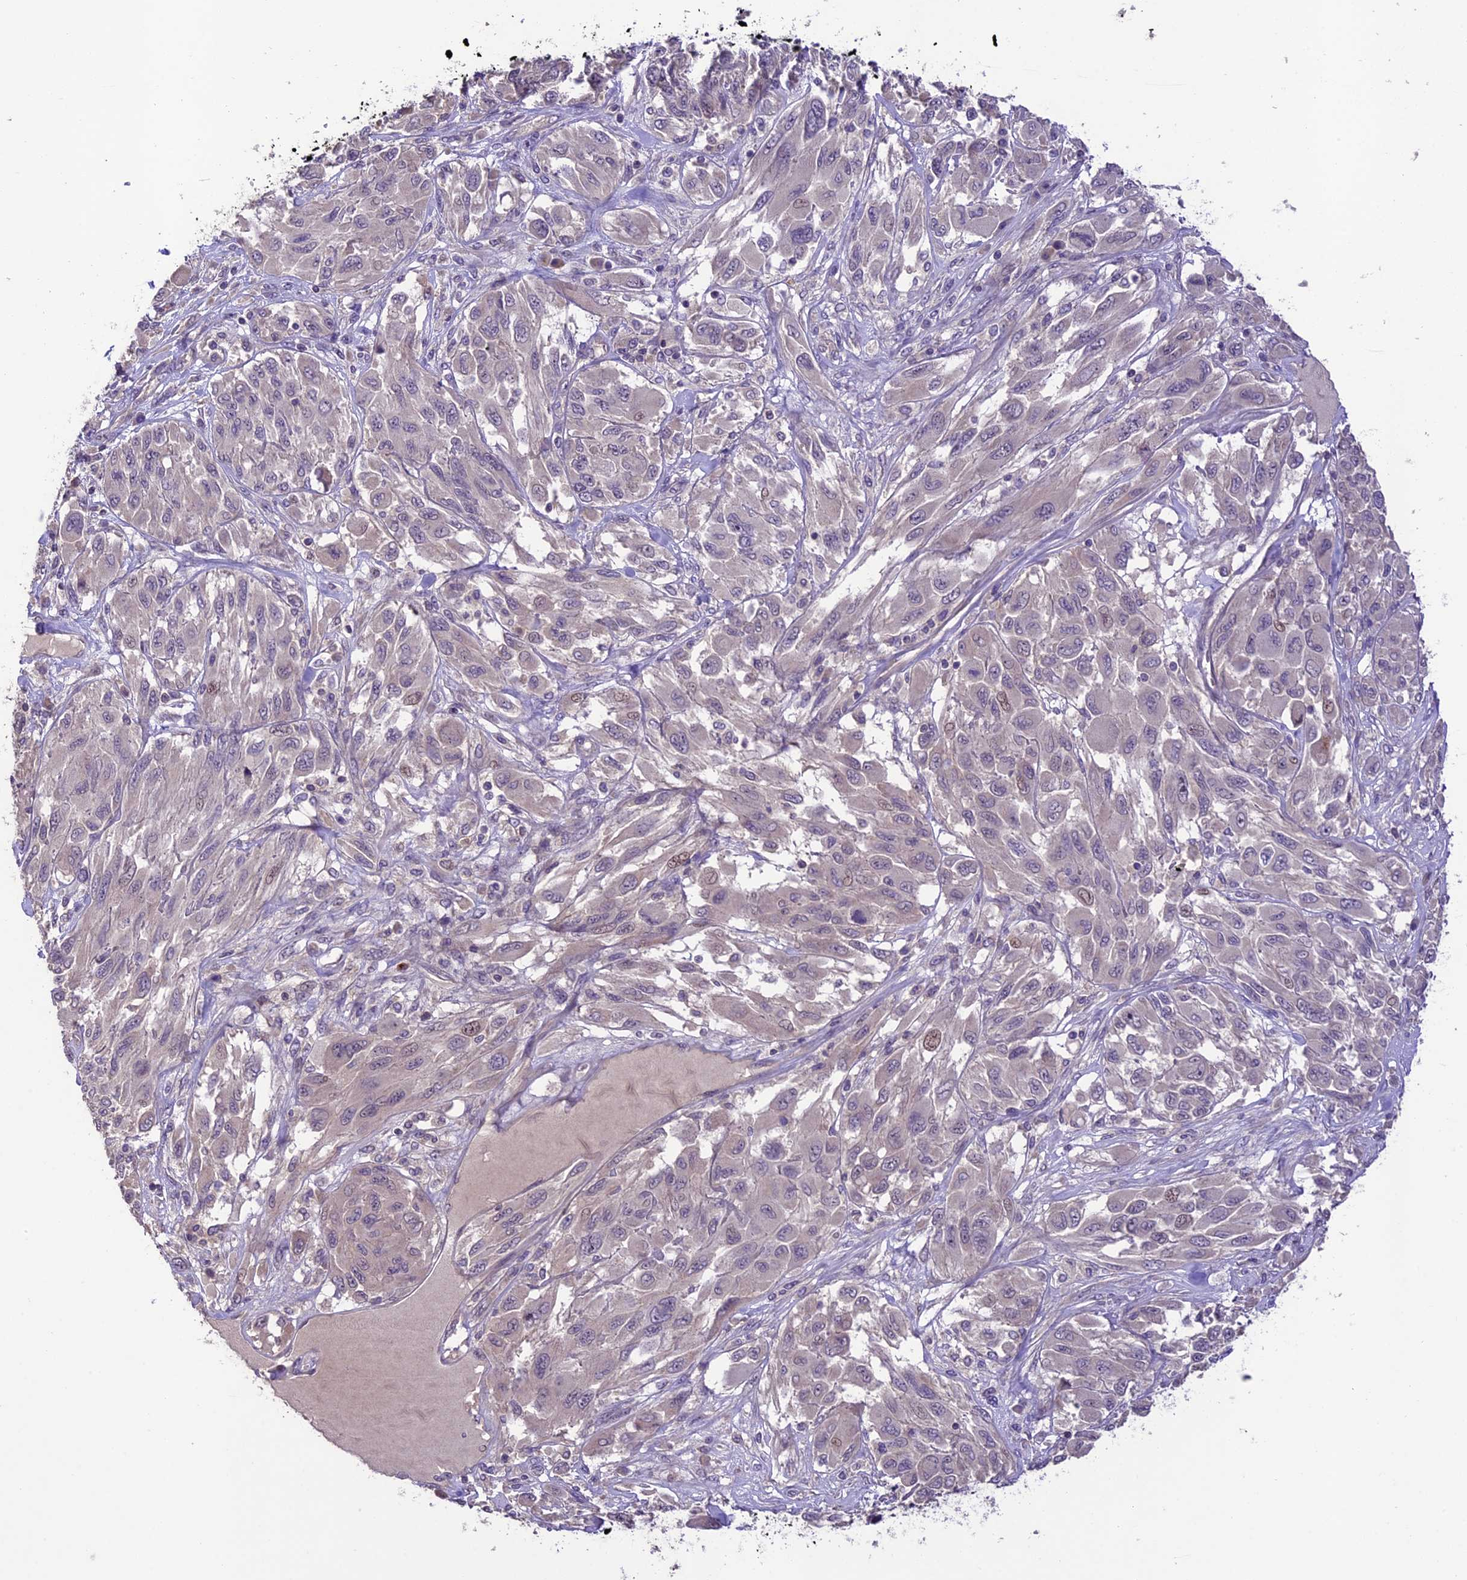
{"staining": {"intensity": "negative", "quantity": "none", "location": "none"}, "tissue": "melanoma", "cell_type": "Tumor cells", "image_type": "cancer", "snomed": [{"axis": "morphology", "description": "Malignant melanoma, NOS"}, {"axis": "topography", "description": "Skin"}], "caption": "Immunohistochemistry of malignant melanoma reveals no staining in tumor cells.", "gene": "DGKH", "patient": {"sex": "female", "age": 91}}